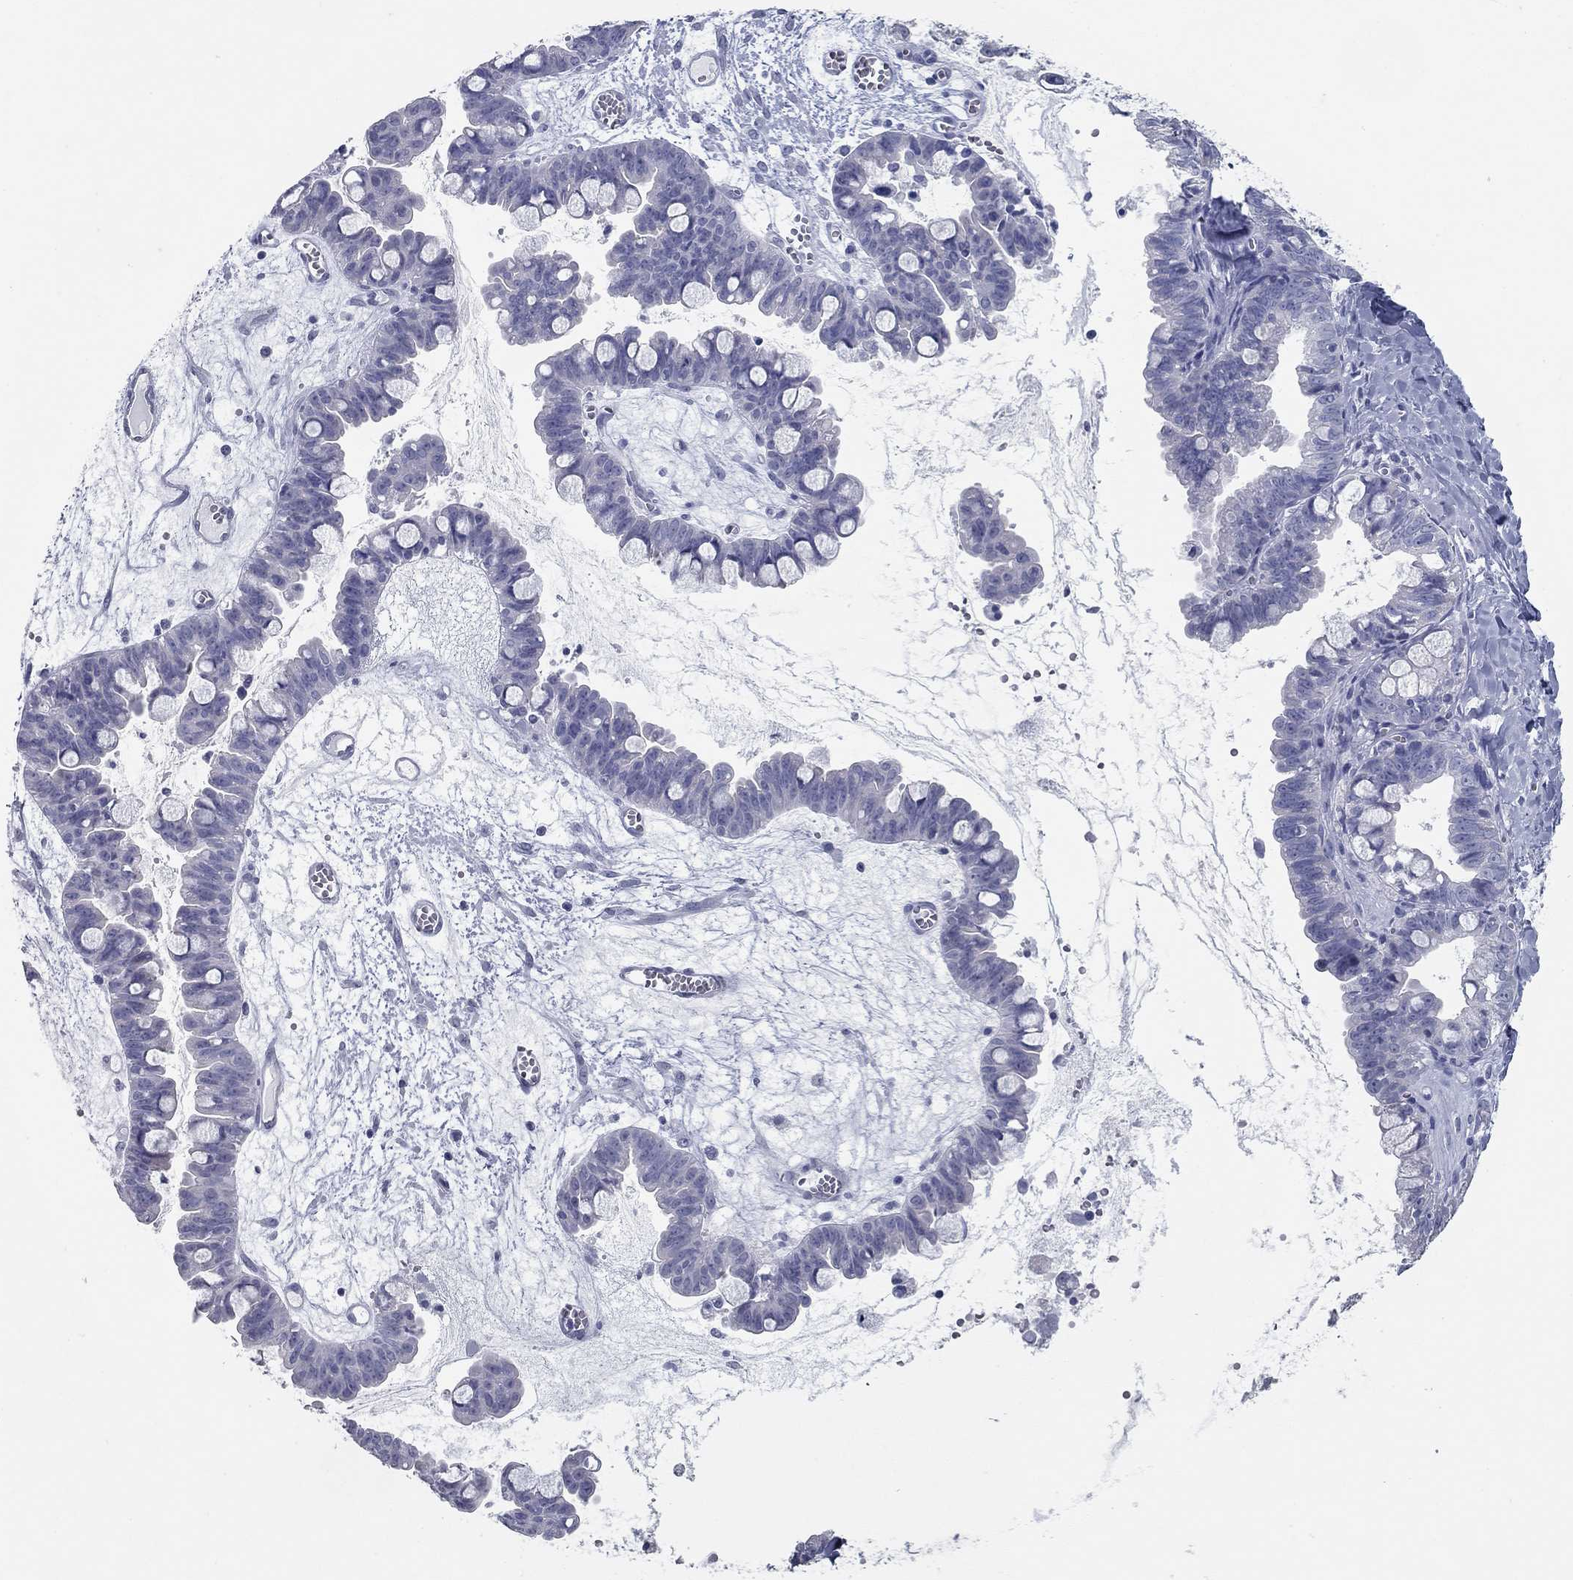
{"staining": {"intensity": "negative", "quantity": "none", "location": "none"}, "tissue": "ovarian cancer", "cell_type": "Tumor cells", "image_type": "cancer", "snomed": [{"axis": "morphology", "description": "Cystadenocarcinoma, mucinous, NOS"}, {"axis": "topography", "description": "Ovary"}], "caption": "Ovarian cancer (mucinous cystadenocarcinoma) stained for a protein using immunohistochemistry (IHC) shows no expression tumor cells.", "gene": "TAC1", "patient": {"sex": "female", "age": 63}}